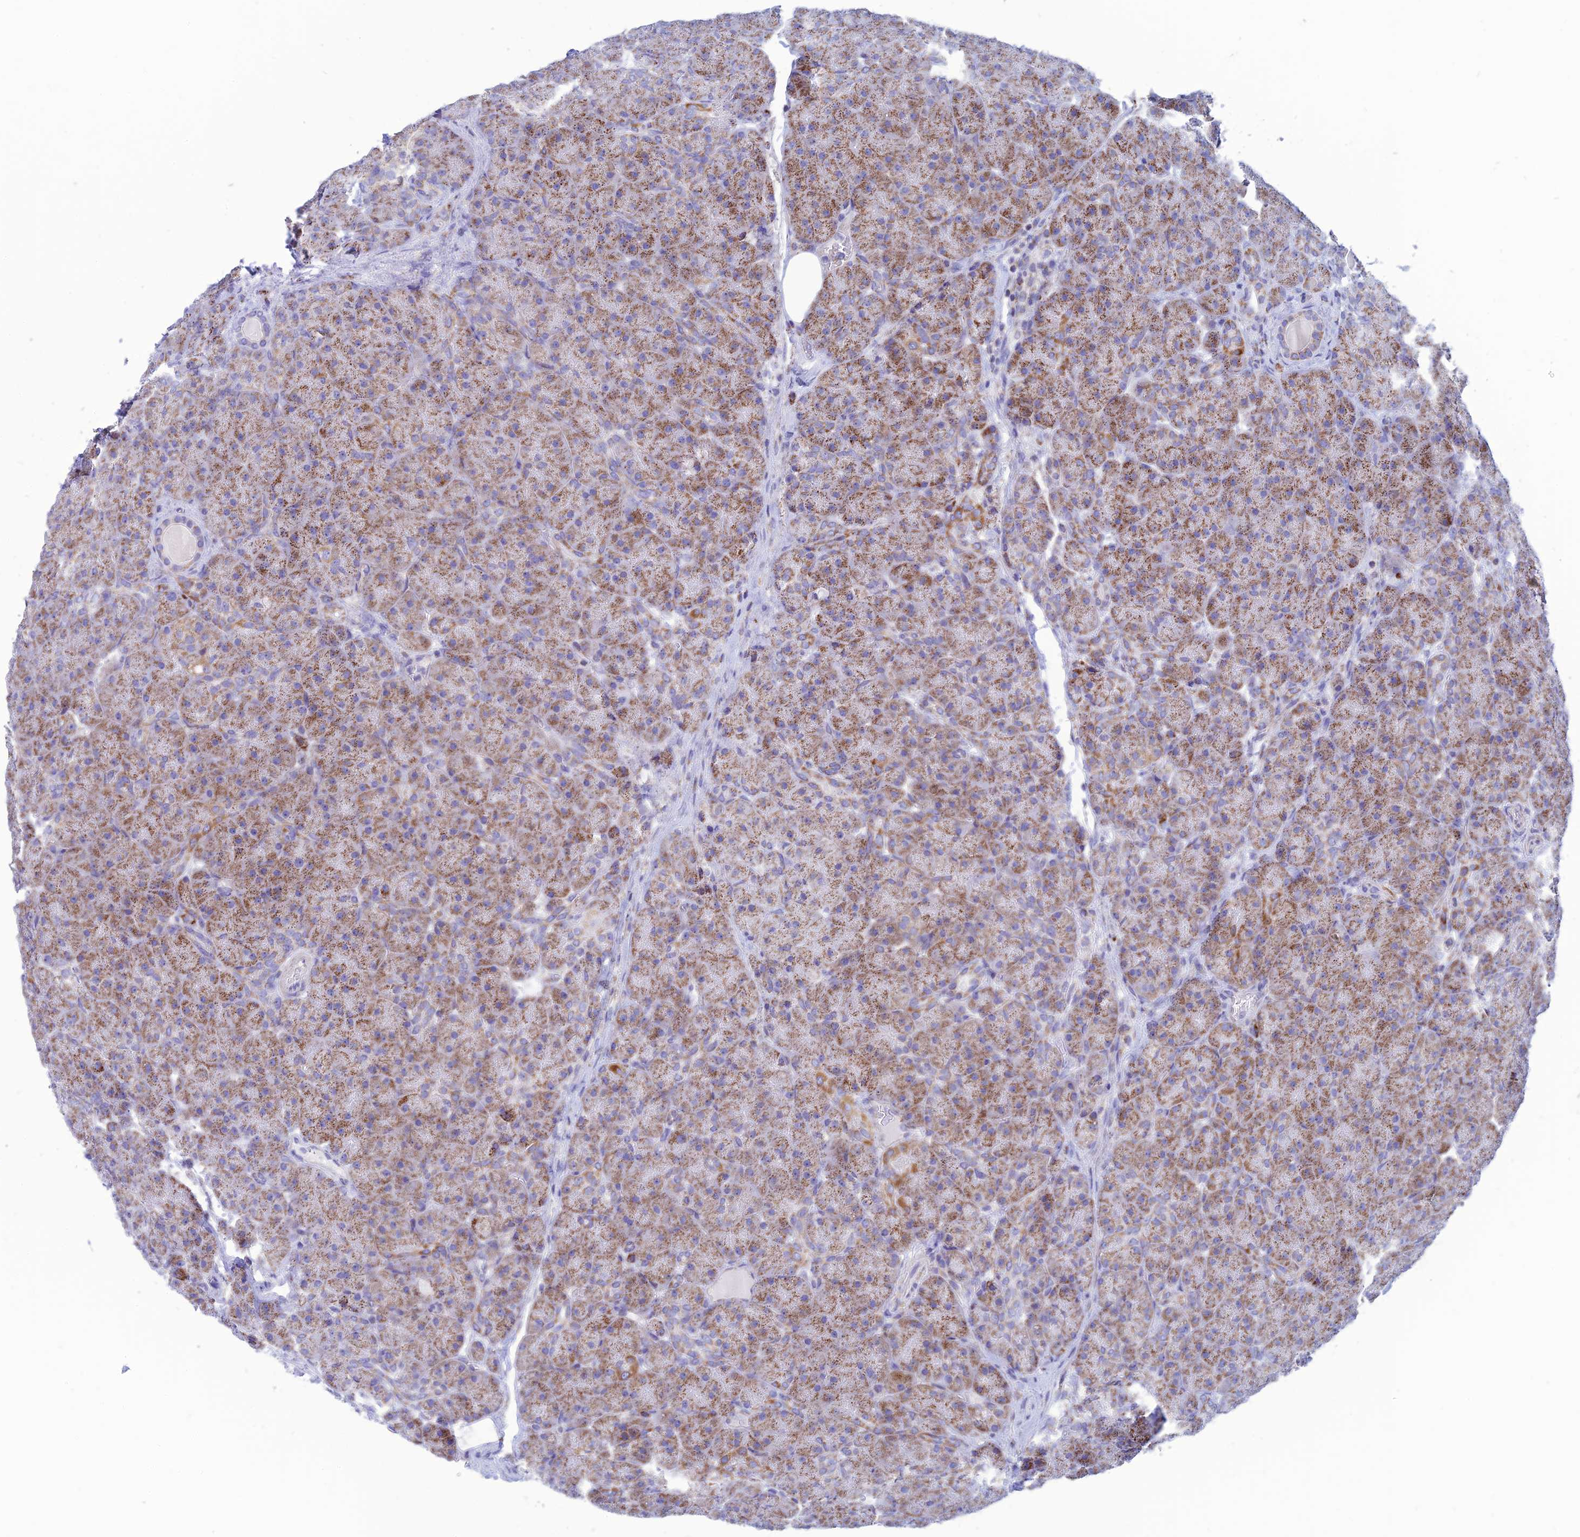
{"staining": {"intensity": "moderate", "quantity": ">75%", "location": "cytoplasmic/membranous"}, "tissue": "pancreas", "cell_type": "Exocrine glandular cells", "image_type": "normal", "snomed": [{"axis": "morphology", "description": "Normal tissue, NOS"}, {"axis": "topography", "description": "Pancreas"}], "caption": "Moderate cytoplasmic/membranous expression for a protein is appreciated in about >75% of exocrine glandular cells of unremarkable pancreas using immunohistochemistry.", "gene": "PACC1", "patient": {"sex": "male", "age": 66}}